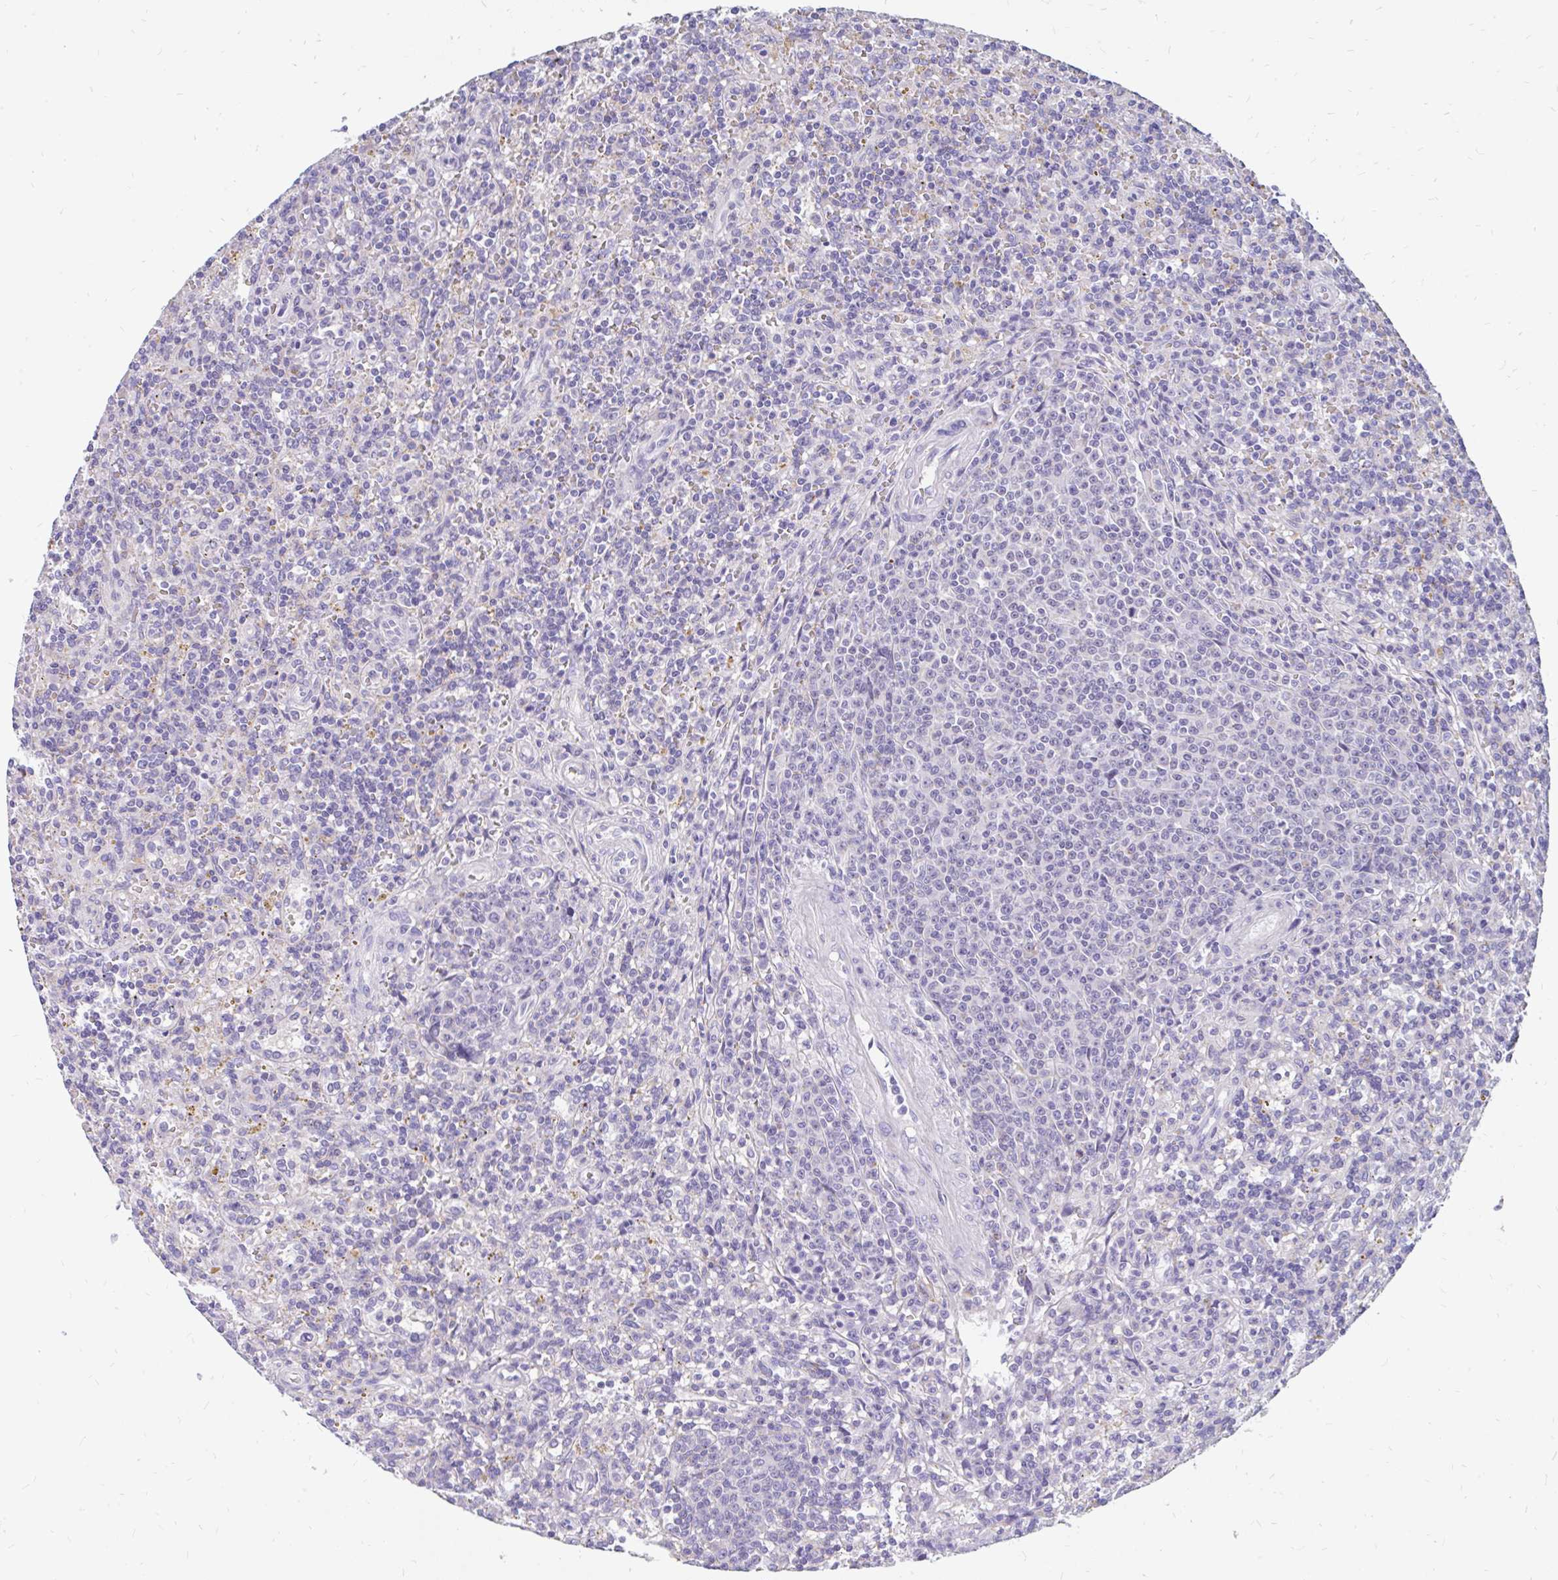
{"staining": {"intensity": "negative", "quantity": "none", "location": "none"}, "tissue": "lymphoma", "cell_type": "Tumor cells", "image_type": "cancer", "snomed": [{"axis": "morphology", "description": "Malignant lymphoma, non-Hodgkin's type, Low grade"}, {"axis": "topography", "description": "Spleen"}], "caption": "Immunohistochemistry micrograph of neoplastic tissue: human lymphoma stained with DAB (3,3'-diaminobenzidine) displays no significant protein positivity in tumor cells.", "gene": "INTS5", "patient": {"sex": "male", "age": 67}}